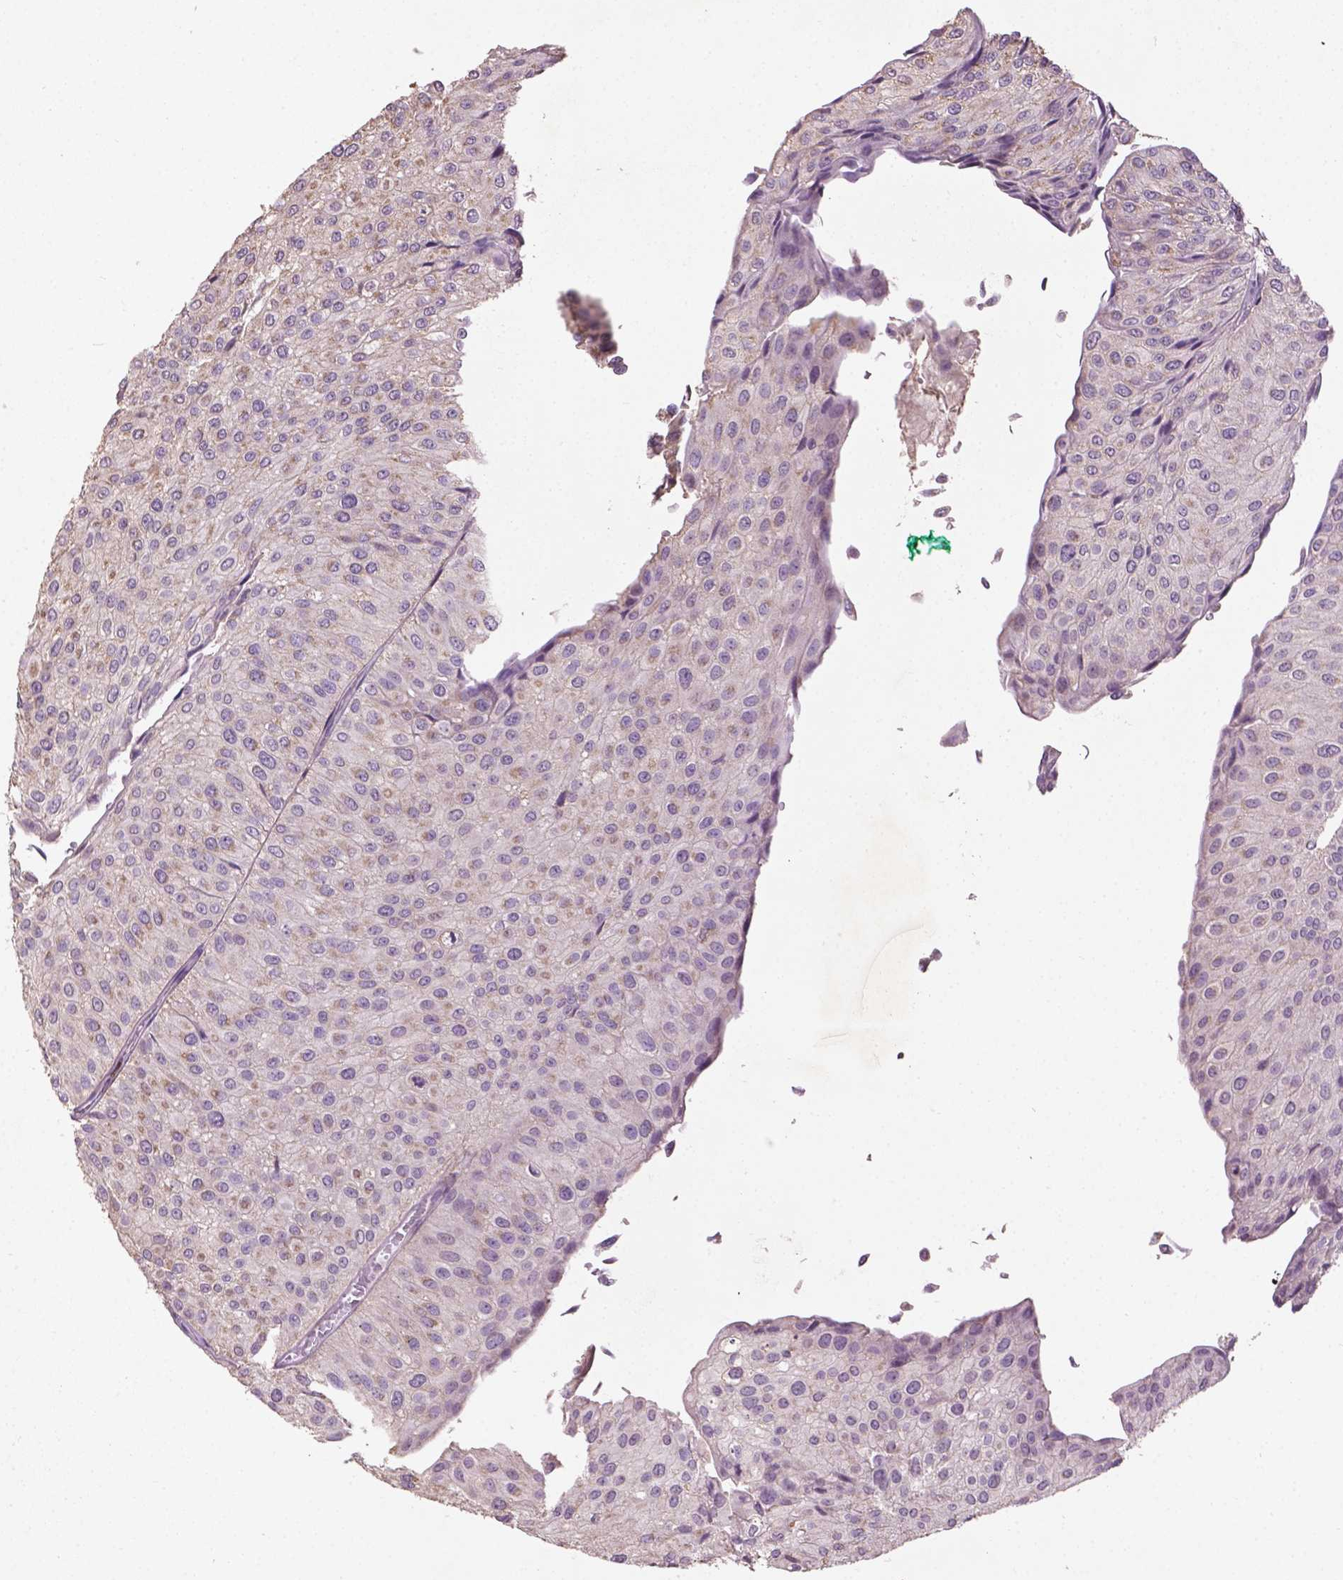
{"staining": {"intensity": "weak", "quantity": "<25%", "location": "cytoplasmic/membranous"}, "tissue": "urothelial cancer", "cell_type": "Tumor cells", "image_type": "cancer", "snomed": [{"axis": "morphology", "description": "Urothelial carcinoma, NOS"}, {"axis": "topography", "description": "Urinary bladder"}], "caption": "Micrograph shows no significant protein staining in tumor cells of urothelial cancer. (Immunohistochemistry, brightfield microscopy, high magnification).", "gene": "LRRC3C", "patient": {"sex": "male", "age": 67}}